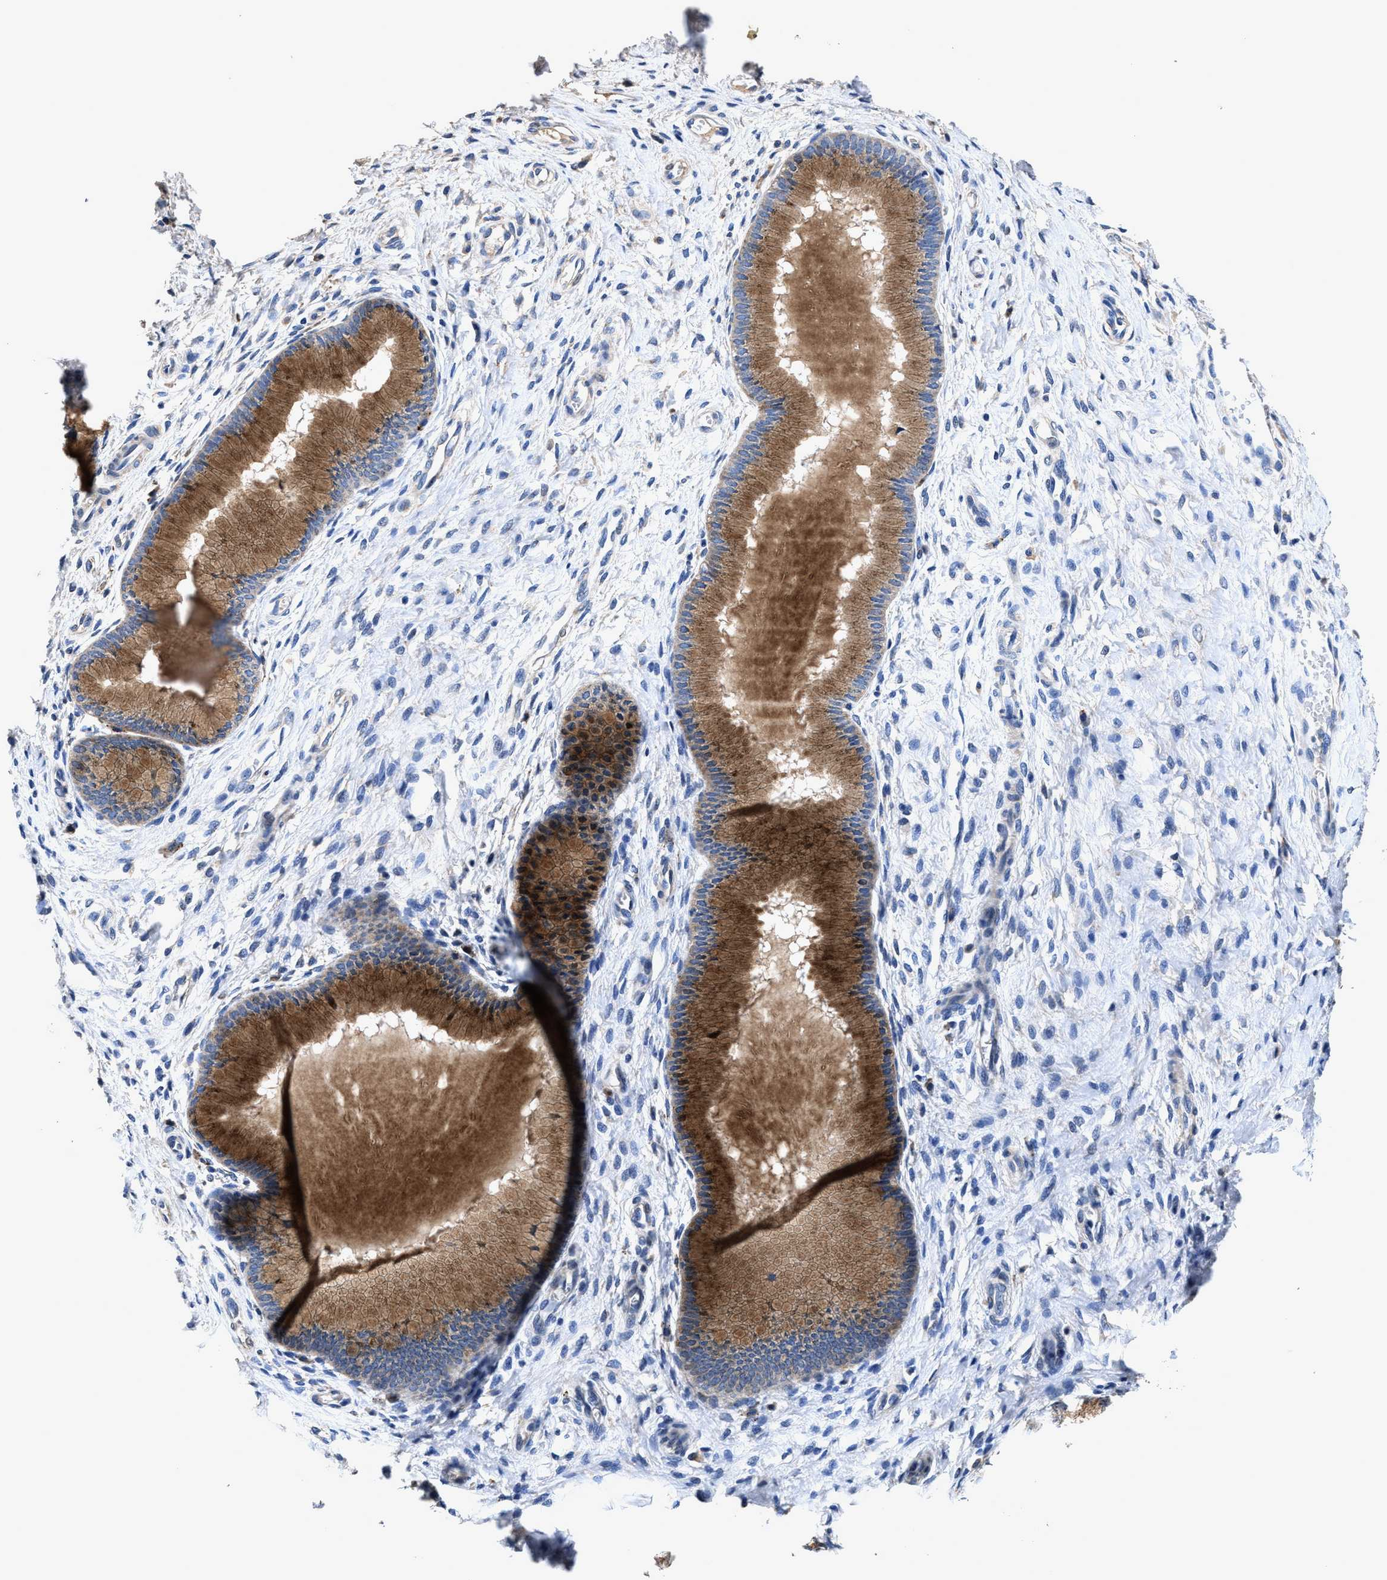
{"staining": {"intensity": "moderate", "quantity": ">75%", "location": "cytoplasmic/membranous"}, "tissue": "cervix", "cell_type": "Glandular cells", "image_type": "normal", "snomed": [{"axis": "morphology", "description": "Normal tissue, NOS"}, {"axis": "topography", "description": "Cervix"}], "caption": "Normal cervix was stained to show a protein in brown. There is medium levels of moderate cytoplasmic/membranous expression in about >75% of glandular cells. The staining is performed using DAB brown chromogen to label protein expression. The nuclei are counter-stained blue using hematoxylin.", "gene": "UBR4", "patient": {"sex": "female", "age": 55}}